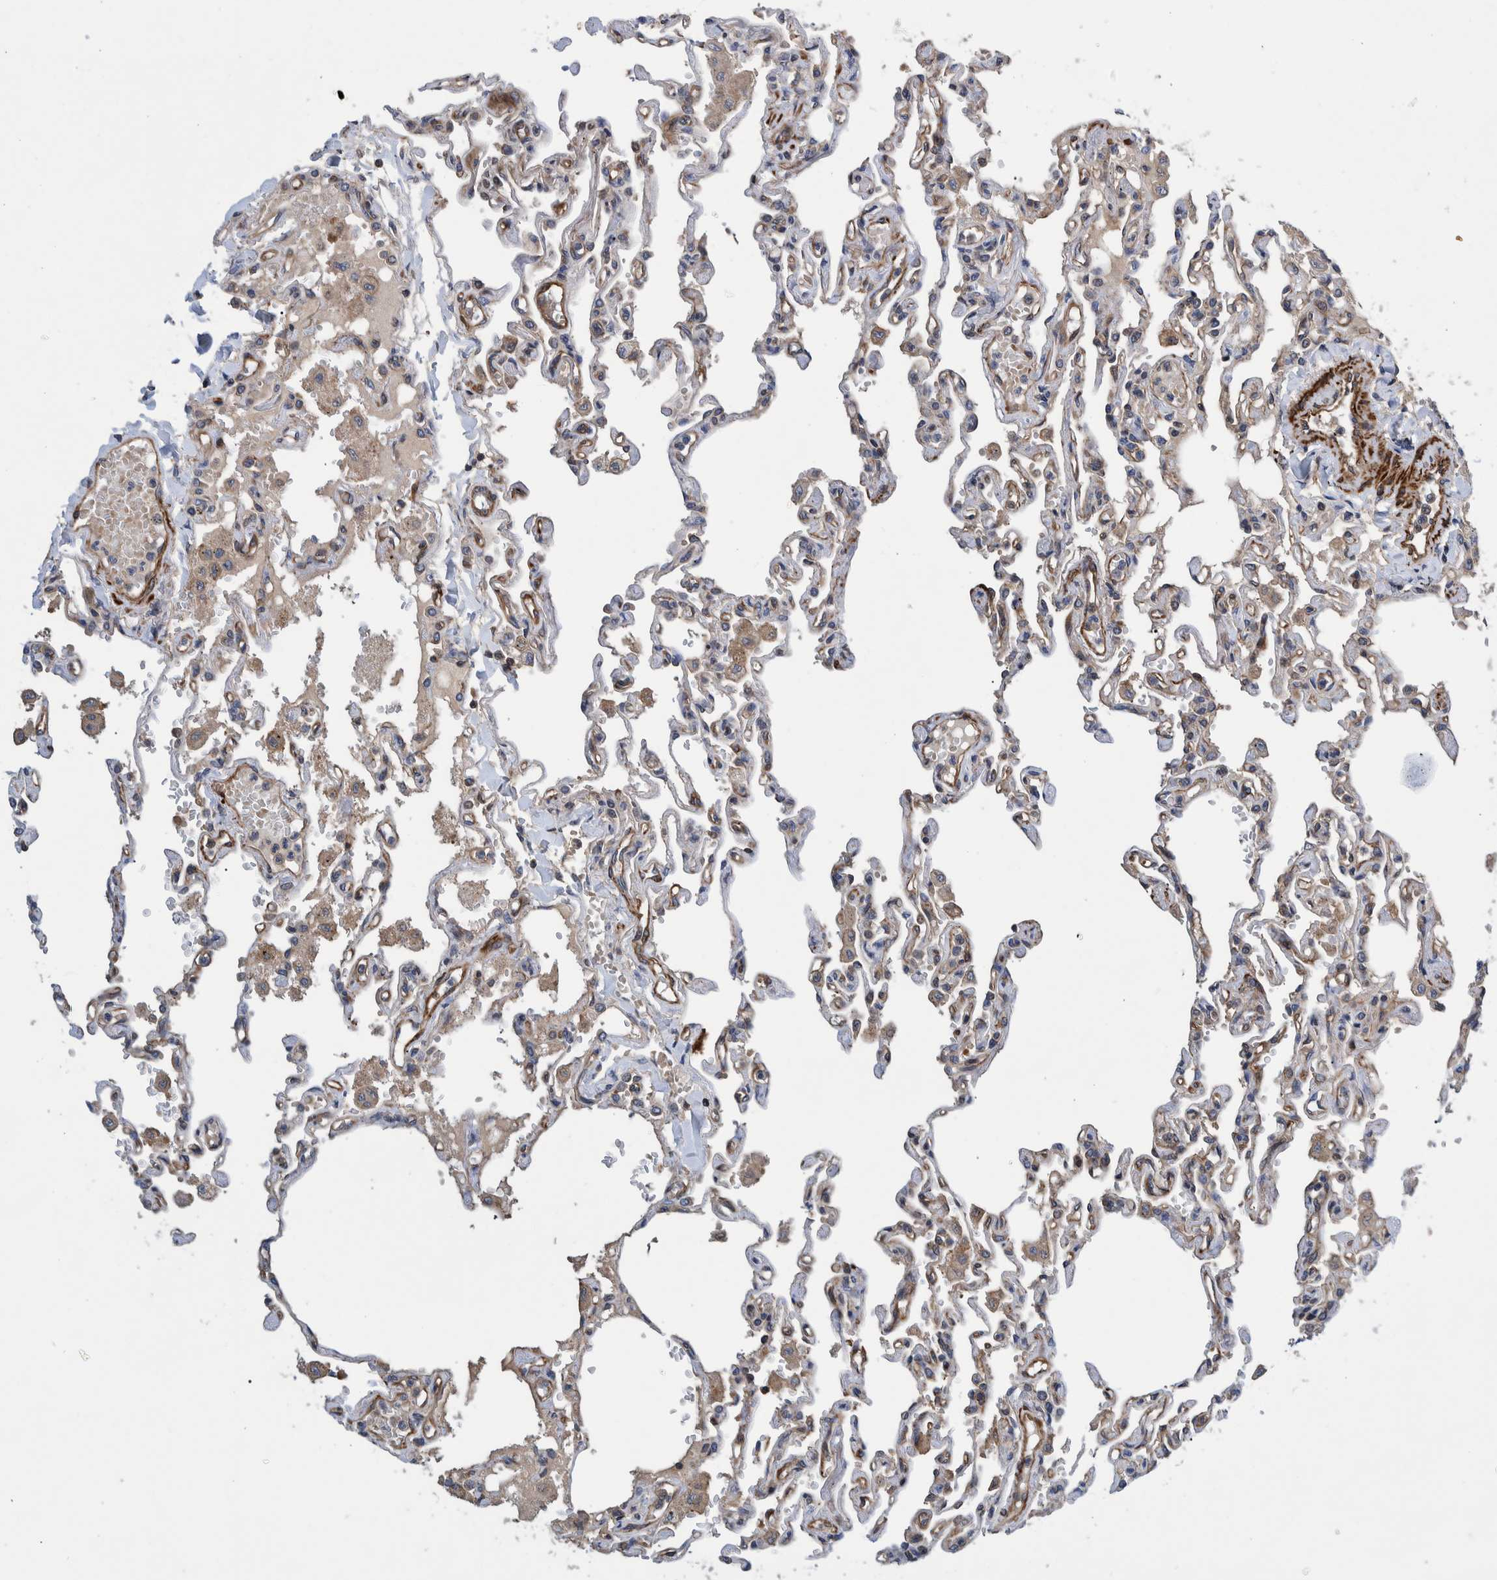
{"staining": {"intensity": "weak", "quantity": ">75%", "location": "cytoplasmic/membranous"}, "tissue": "lung", "cell_type": "Alveolar cells", "image_type": "normal", "snomed": [{"axis": "morphology", "description": "Normal tissue, NOS"}, {"axis": "topography", "description": "Lung"}], "caption": "Immunohistochemistry image of benign human lung stained for a protein (brown), which exhibits low levels of weak cytoplasmic/membranous staining in about >75% of alveolar cells.", "gene": "GRPEL2", "patient": {"sex": "male", "age": 21}}